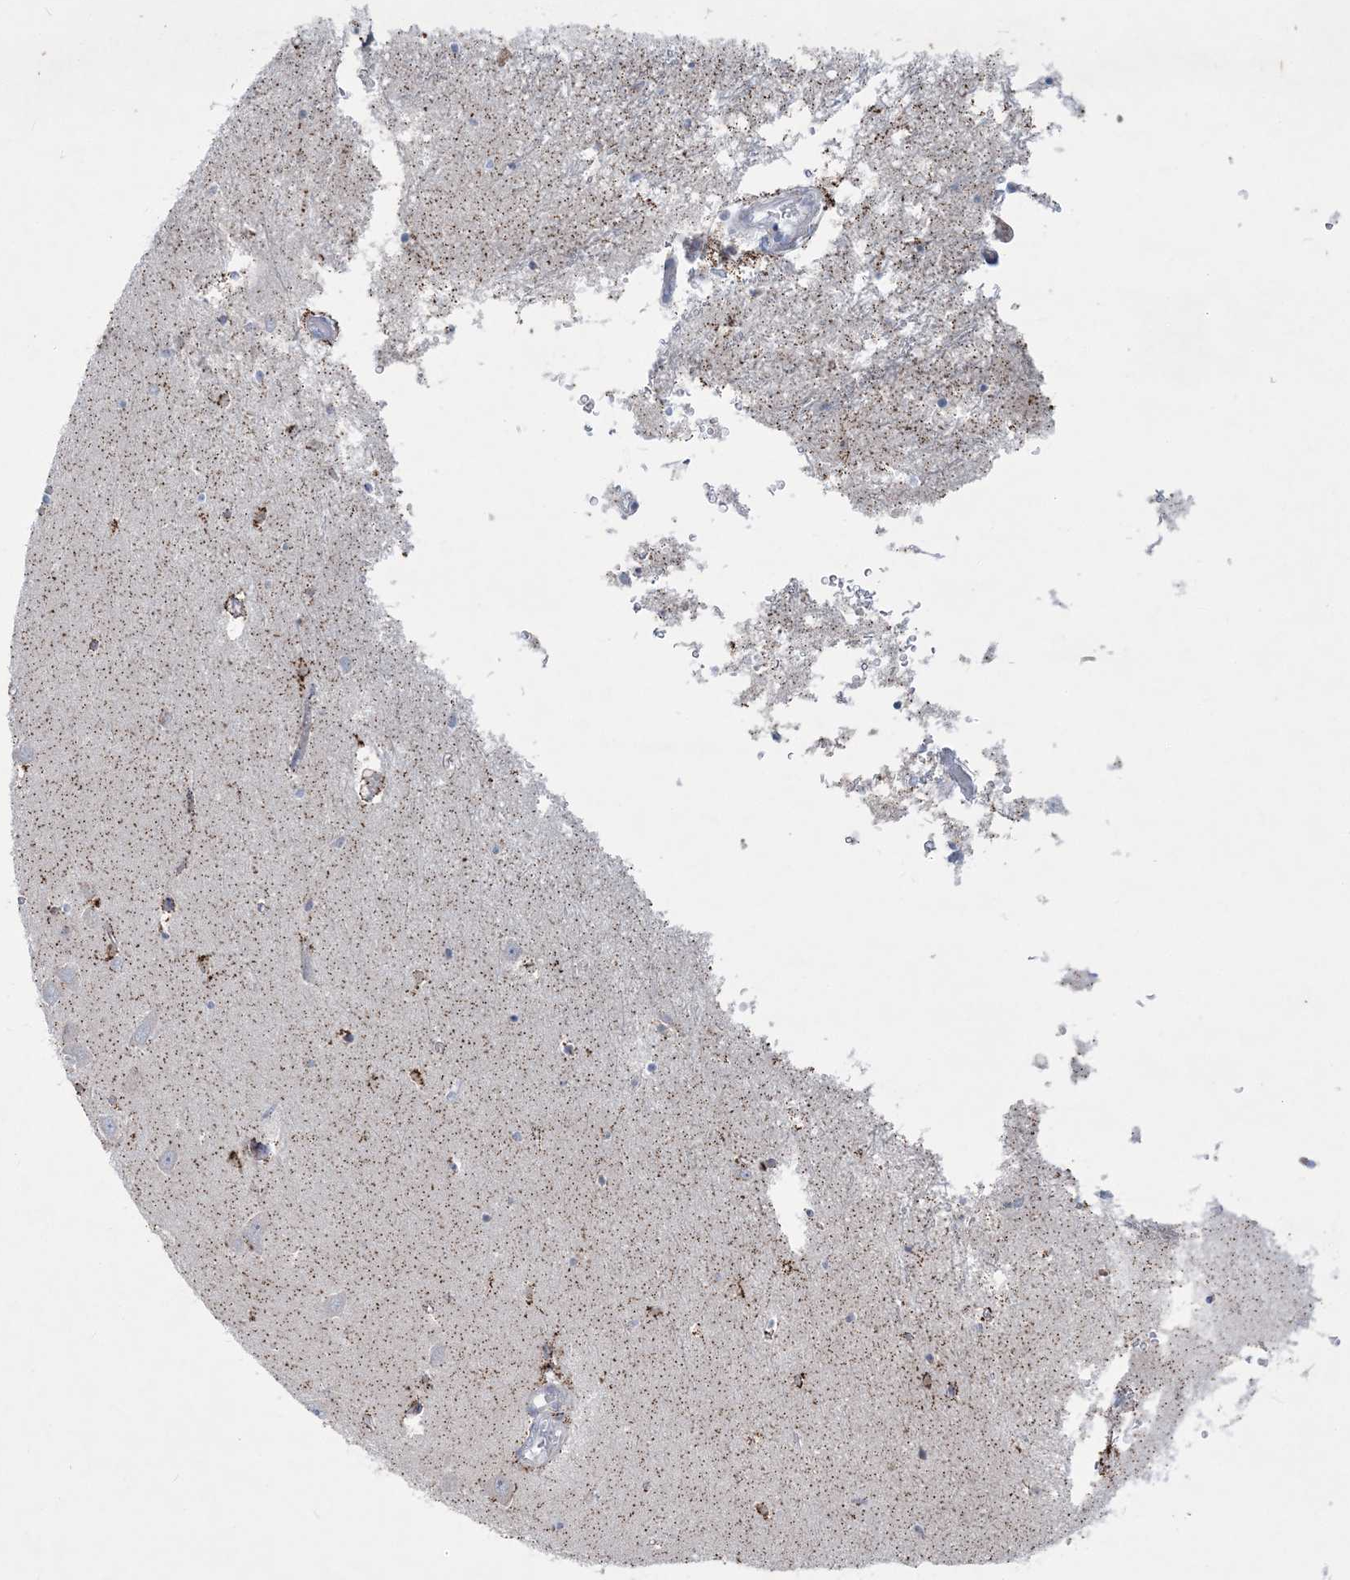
{"staining": {"intensity": "moderate", "quantity": "<25%", "location": "cytoplasmic/membranous"}, "tissue": "hippocampus", "cell_type": "Glial cells", "image_type": "normal", "snomed": [{"axis": "morphology", "description": "Normal tissue, NOS"}, {"axis": "topography", "description": "Hippocampus"}], "caption": "Immunohistochemistry (DAB (3,3'-diaminobenzidine)) staining of benign hippocampus displays moderate cytoplasmic/membranous protein expression in approximately <25% of glial cells.", "gene": "TBC1D7", "patient": {"sex": "male", "age": 70}}